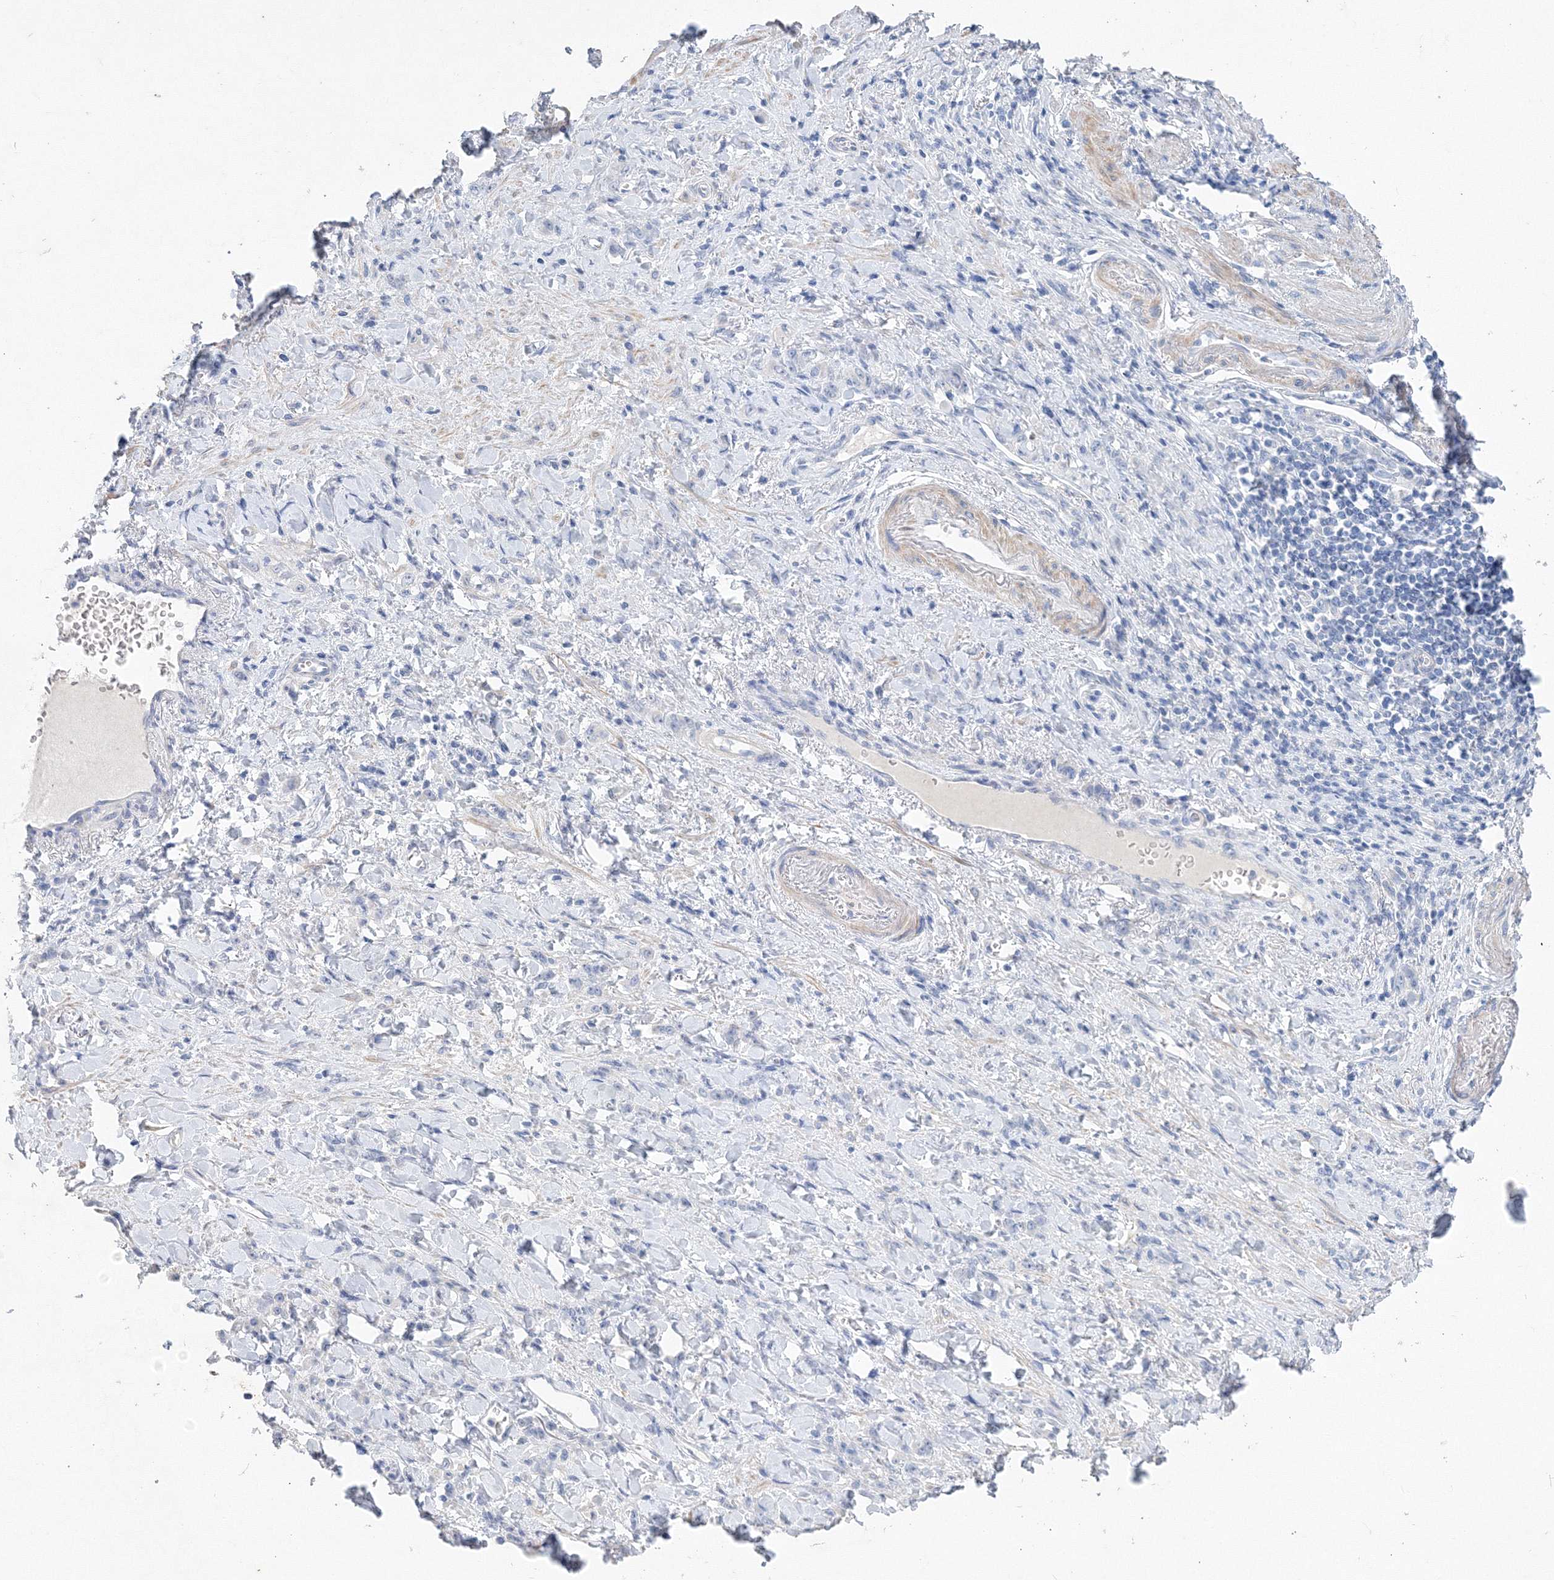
{"staining": {"intensity": "negative", "quantity": "none", "location": "none"}, "tissue": "stomach cancer", "cell_type": "Tumor cells", "image_type": "cancer", "snomed": [{"axis": "morphology", "description": "Normal tissue, NOS"}, {"axis": "morphology", "description": "Adenocarcinoma, NOS"}, {"axis": "topography", "description": "Stomach"}], "caption": "DAB immunohistochemical staining of adenocarcinoma (stomach) shows no significant positivity in tumor cells.", "gene": "OSBPL6", "patient": {"sex": "male", "age": 82}}